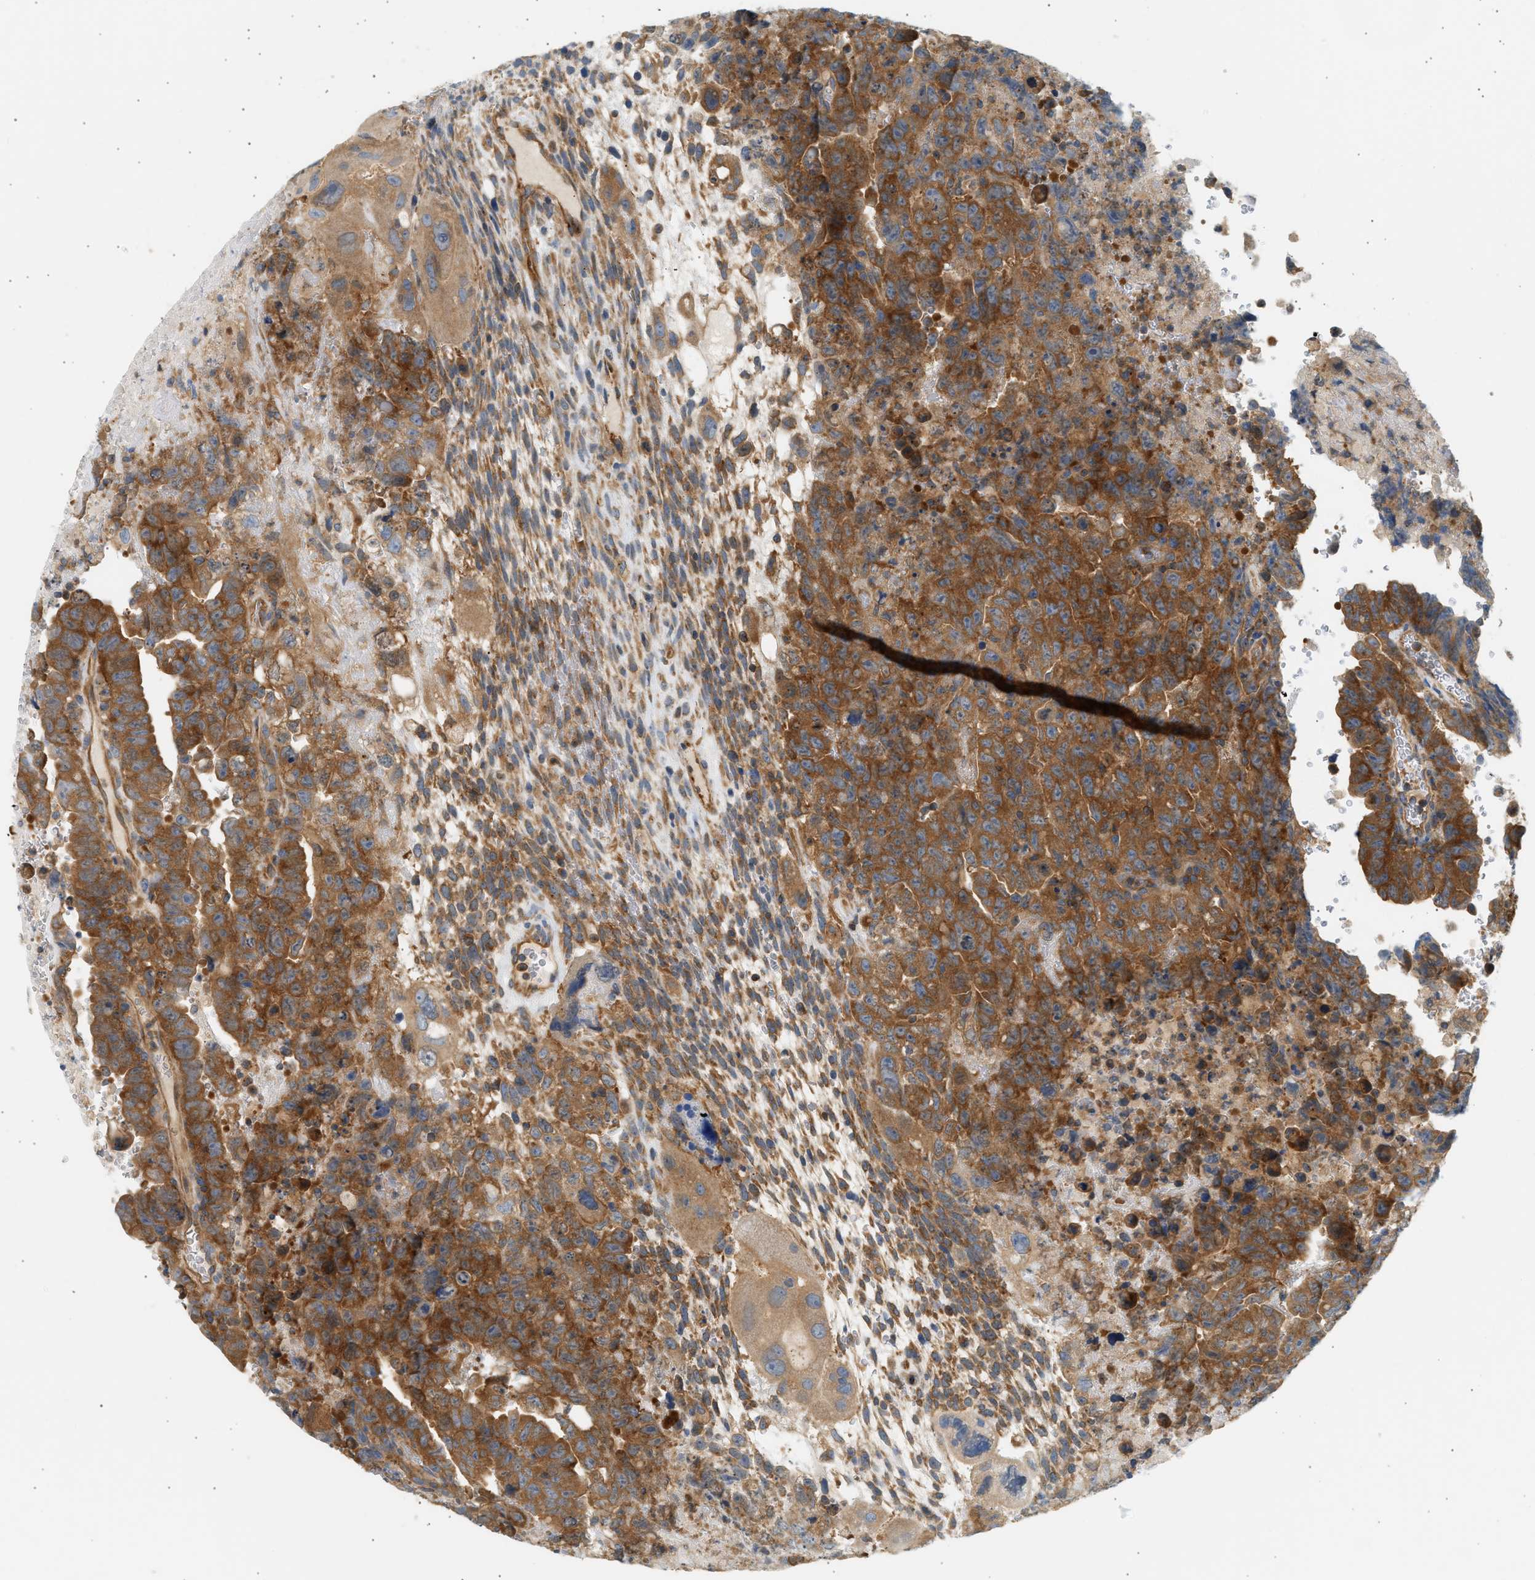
{"staining": {"intensity": "strong", "quantity": ">75%", "location": "cytoplasmic/membranous"}, "tissue": "testis cancer", "cell_type": "Tumor cells", "image_type": "cancer", "snomed": [{"axis": "morphology", "description": "Carcinoma, Embryonal, NOS"}, {"axis": "topography", "description": "Testis"}], "caption": "A brown stain highlights strong cytoplasmic/membranous expression of a protein in human testis cancer tumor cells. The protein of interest is stained brown, and the nuclei are stained in blue (DAB IHC with brightfield microscopy, high magnification).", "gene": "PAFAH1B1", "patient": {"sex": "male", "age": 28}}